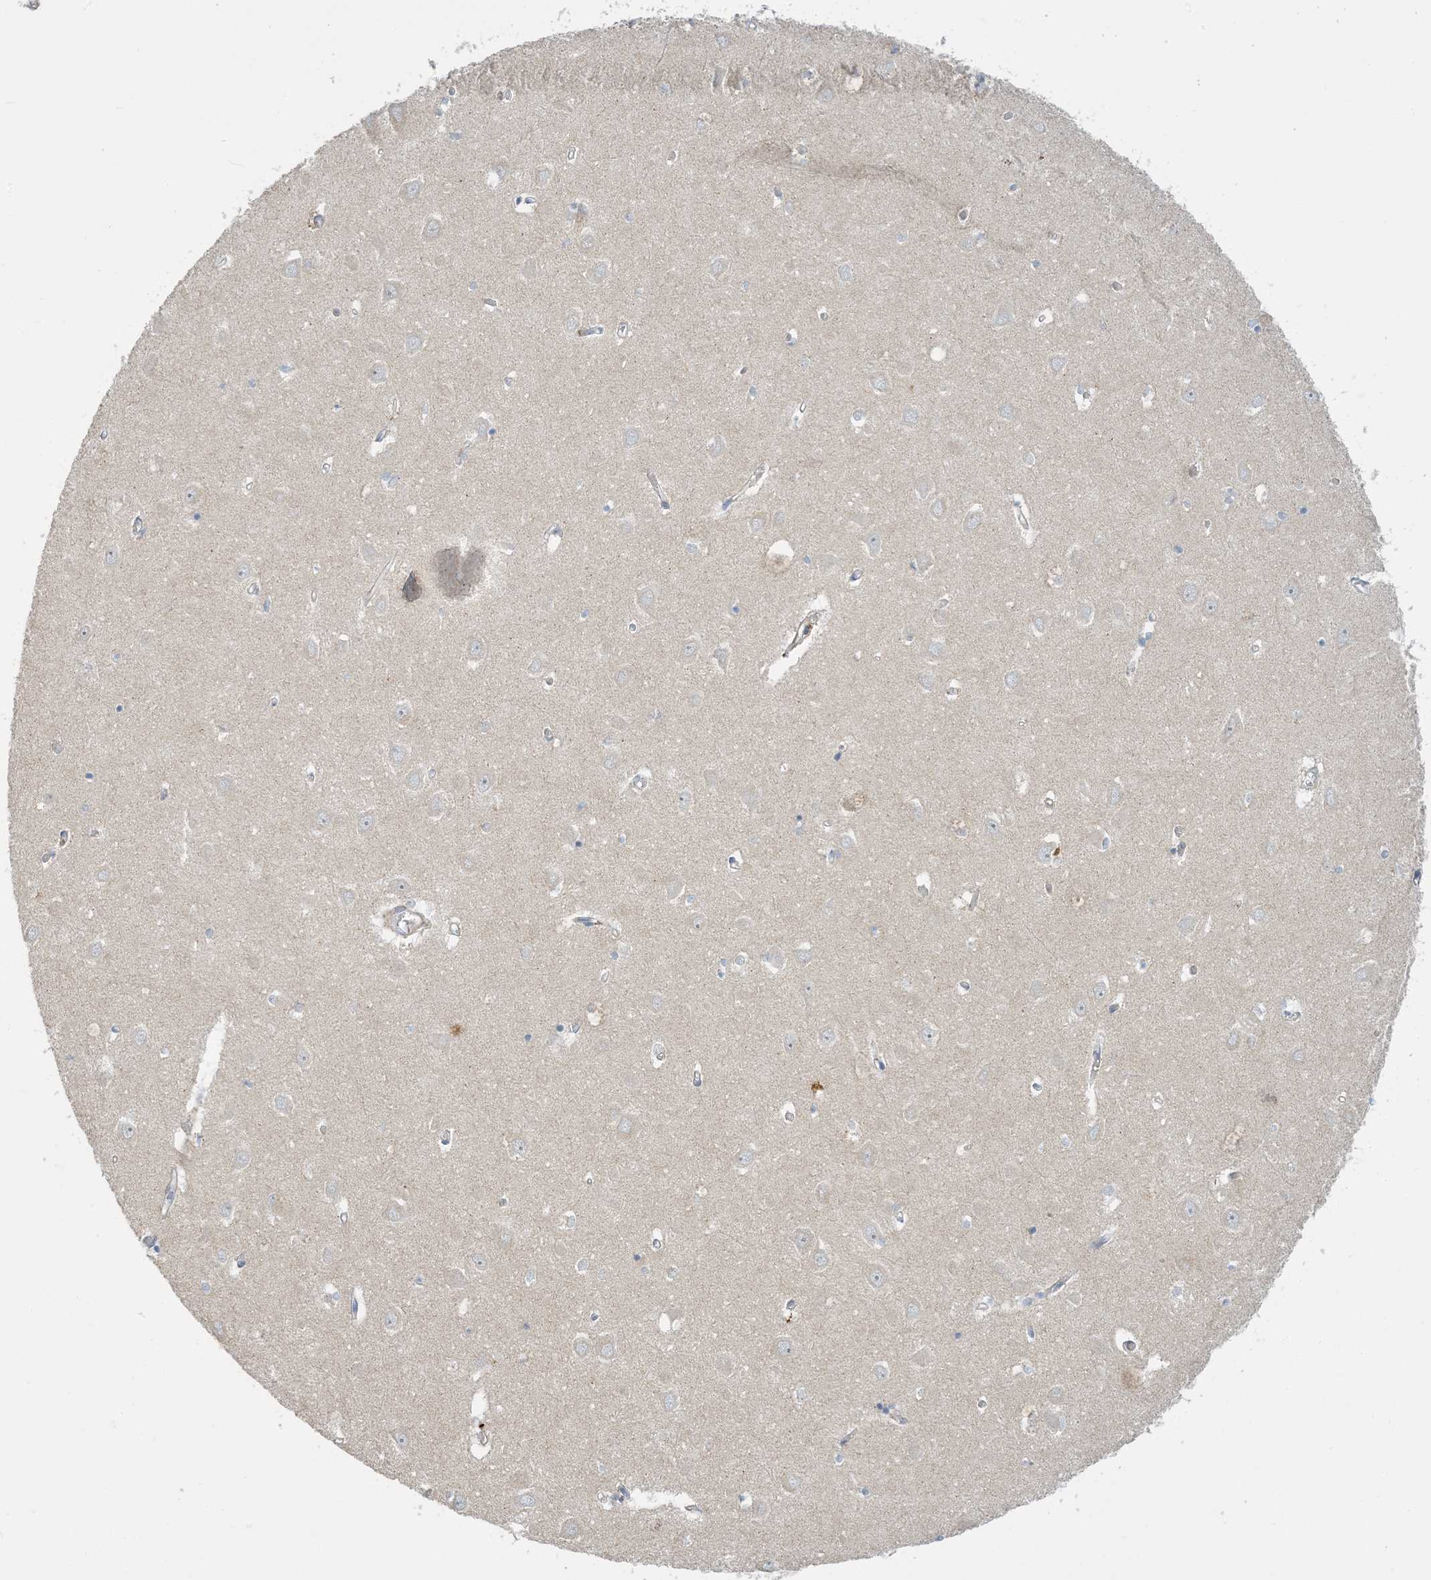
{"staining": {"intensity": "negative", "quantity": "none", "location": "none"}, "tissue": "hippocampus", "cell_type": "Glial cells", "image_type": "normal", "snomed": [{"axis": "morphology", "description": "Normal tissue, NOS"}, {"axis": "topography", "description": "Hippocampus"}], "caption": "IHC histopathology image of unremarkable hippocampus: human hippocampus stained with DAB (3,3'-diaminobenzidine) demonstrates no significant protein staining in glial cells.", "gene": "LTN1", "patient": {"sex": "male", "age": 70}}